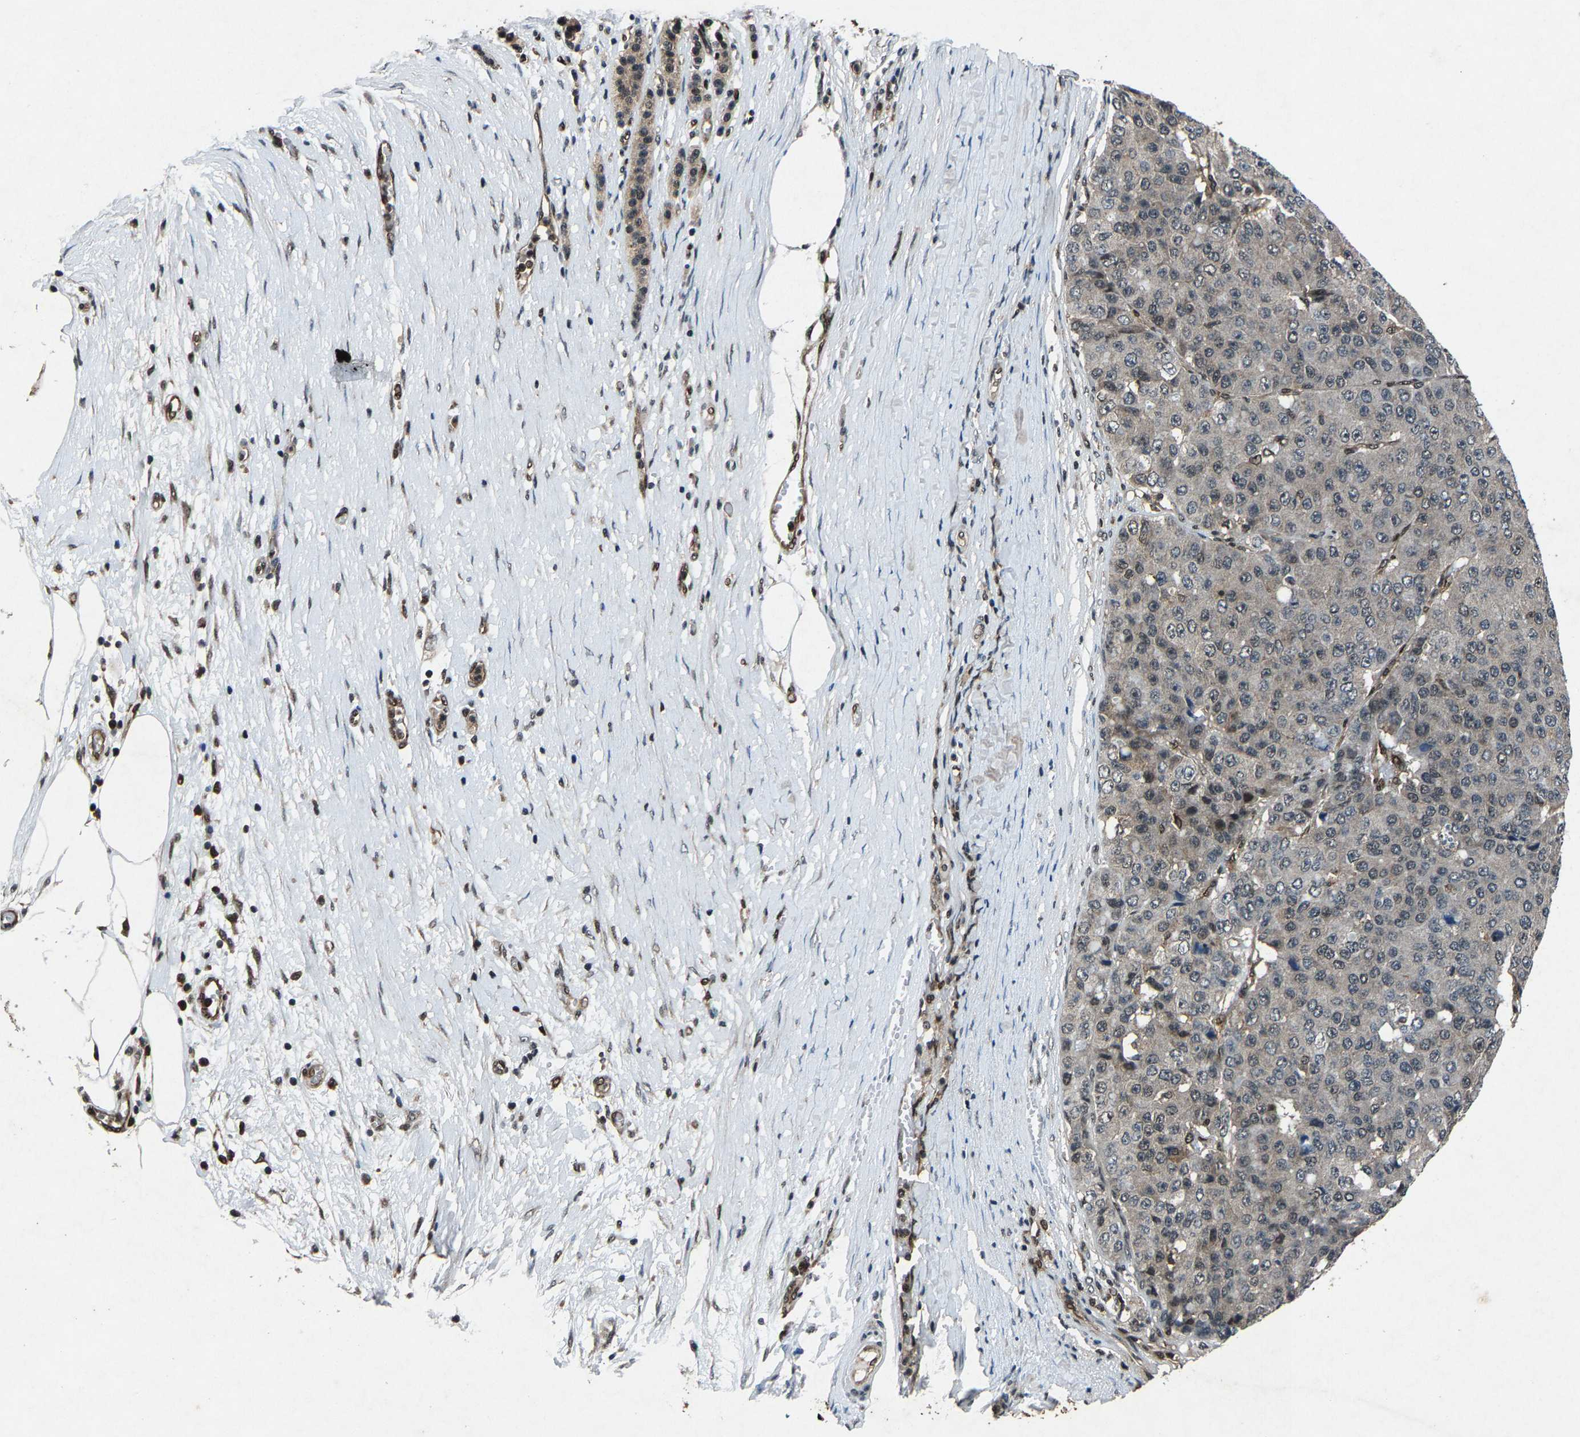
{"staining": {"intensity": "weak", "quantity": "<25%", "location": "cytoplasmic/membranous,nuclear"}, "tissue": "pancreatic cancer", "cell_type": "Tumor cells", "image_type": "cancer", "snomed": [{"axis": "morphology", "description": "Adenocarcinoma, NOS"}, {"axis": "topography", "description": "Pancreas"}], "caption": "DAB (3,3'-diaminobenzidine) immunohistochemical staining of adenocarcinoma (pancreatic) displays no significant expression in tumor cells. (DAB (3,3'-diaminobenzidine) IHC, high magnification).", "gene": "ATXN3", "patient": {"sex": "male", "age": 50}}